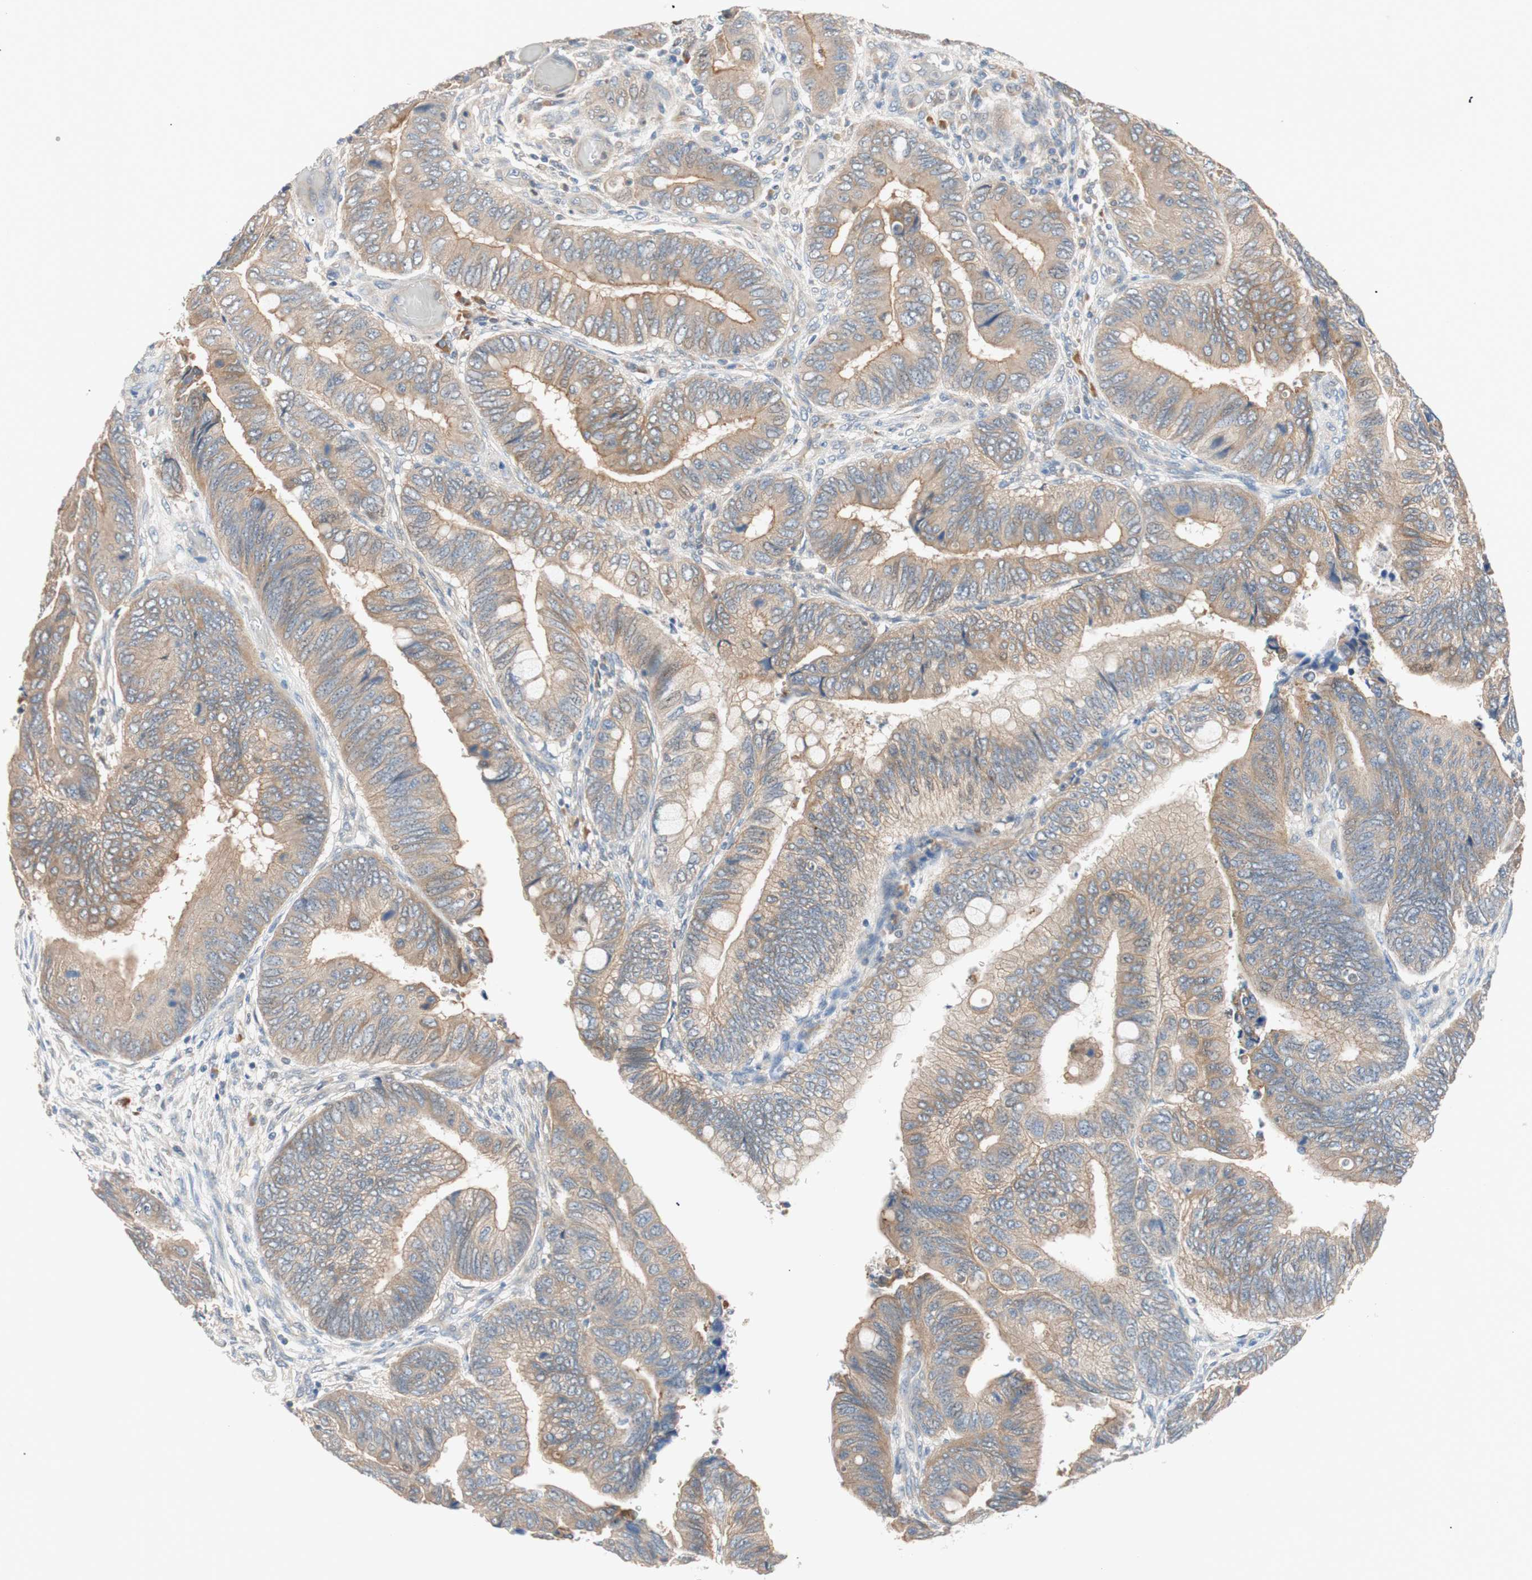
{"staining": {"intensity": "moderate", "quantity": ">75%", "location": "cytoplasmic/membranous"}, "tissue": "colorectal cancer", "cell_type": "Tumor cells", "image_type": "cancer", "snomed": [{"axis": "morphology", "description": "Normal tissue, NOS"}, {"axis": "morphology", "description": "Adenocarcinoma, NOS"}, {"axis": "topography", "description": "Rectum"}, {"axis": "topography", "description": "Peripheral nerve tissue"}], "caption": "Colorectal cancer was stained to show a protein in brown. There is medium levels of moderate cytoplasmic/membranous expression in approximately >75% of tumor cells.", "gene": "PCK1", "patient": {"sex": "male", "age": 92}}